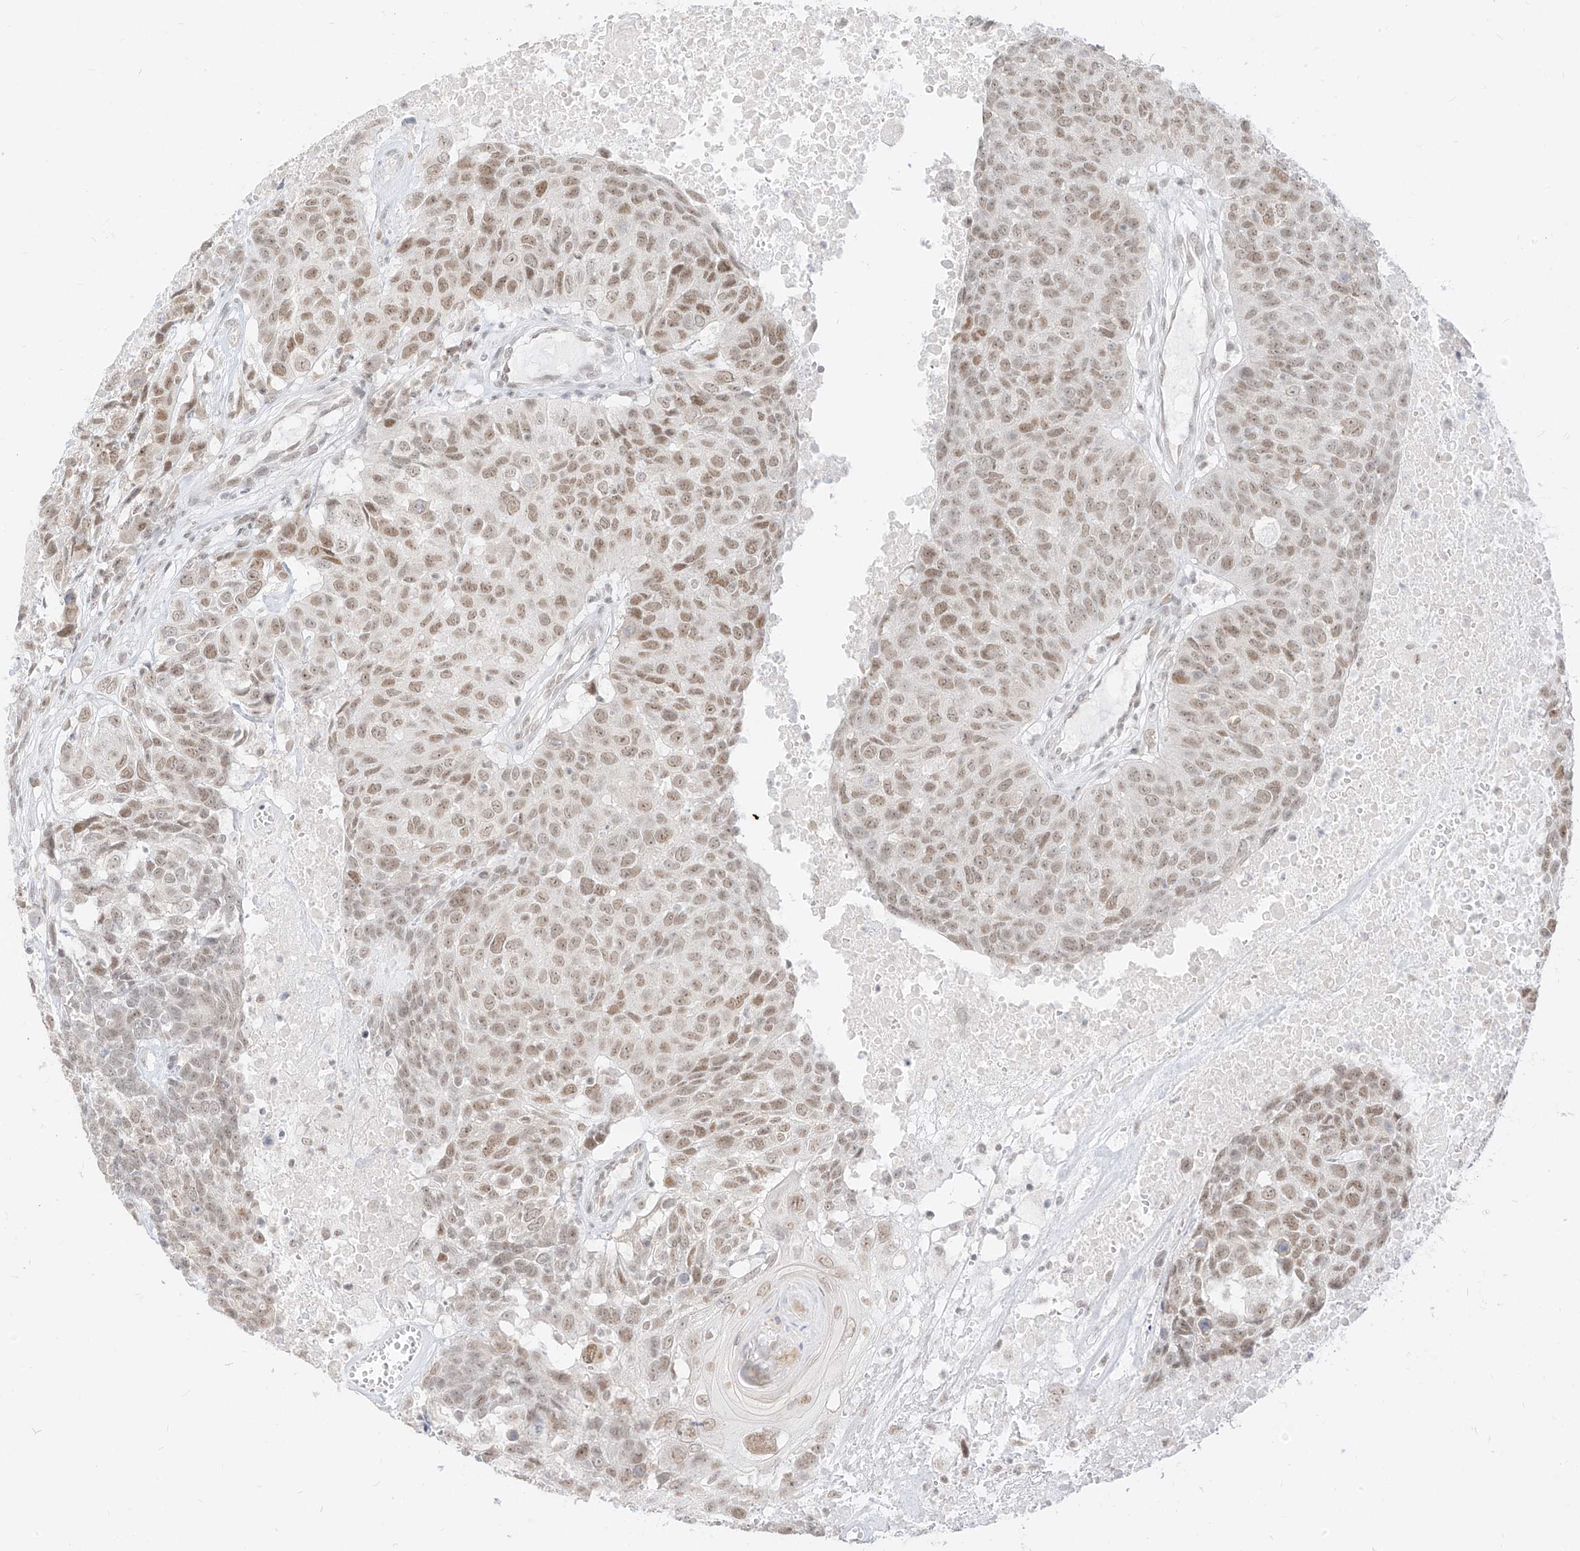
{"staining": {"intensity": "moderate", "quantity": ">75%", "location": "nuclear"}, "tissue": "head and neck cancer", "cell_type": "Tumor cells", "image_type": "cancer", "snomed": [{"axis": "morphology", "description": "Squamous cell carcinoma, NOS"}, {"axis": "topography", "description": "Head-Neck"}], "caption": "Immunohistochemical staining of squamous cell carcinoma (head and neck) exhibits medium levels of moderate nuclear protein positivity in approximately >75% of tumor cells.", "gene": "SUPT5H", "patient": {"sex": "male", "age": 66}}